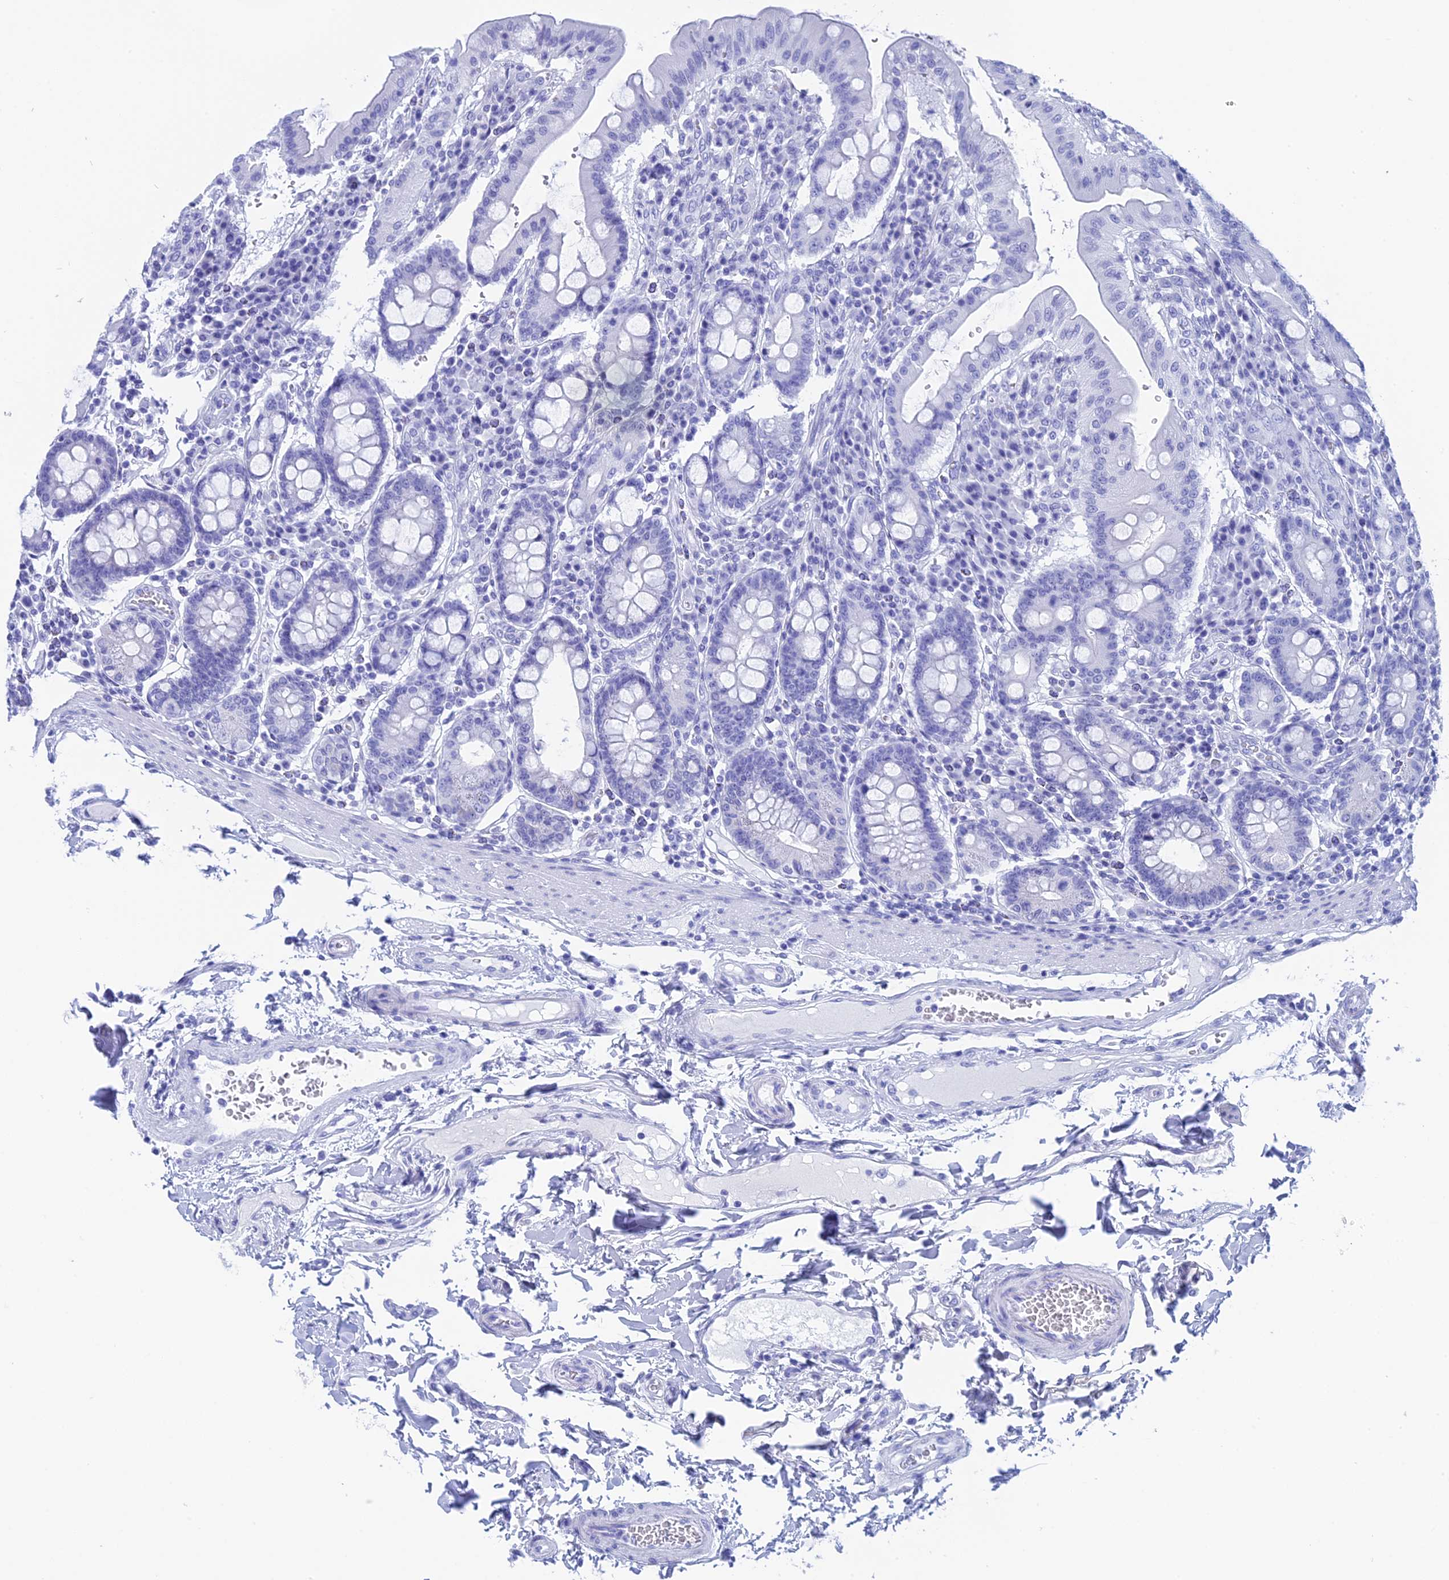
{"staining": {"intensity": "negative", "quantity": "none", "location": "none"}, "tissue": "duodenum", "cell_type": "Glandular cells", "image_type": "normal", "snomed": [{"axis": "morphology", "description": "Normal tissue, NOS"}, {"axis": "morphology", "description": "Adenocarcinoma, NOS"}, {"axis": "topography", "description": "Pancreas"}, {"axis": "topography", "description": "Duodenum"}], "caption": "There is no significant positivity in glandular cells of duodenum.", "gene": "TEX101", "patient": {"sex": "male", "age": 50}}